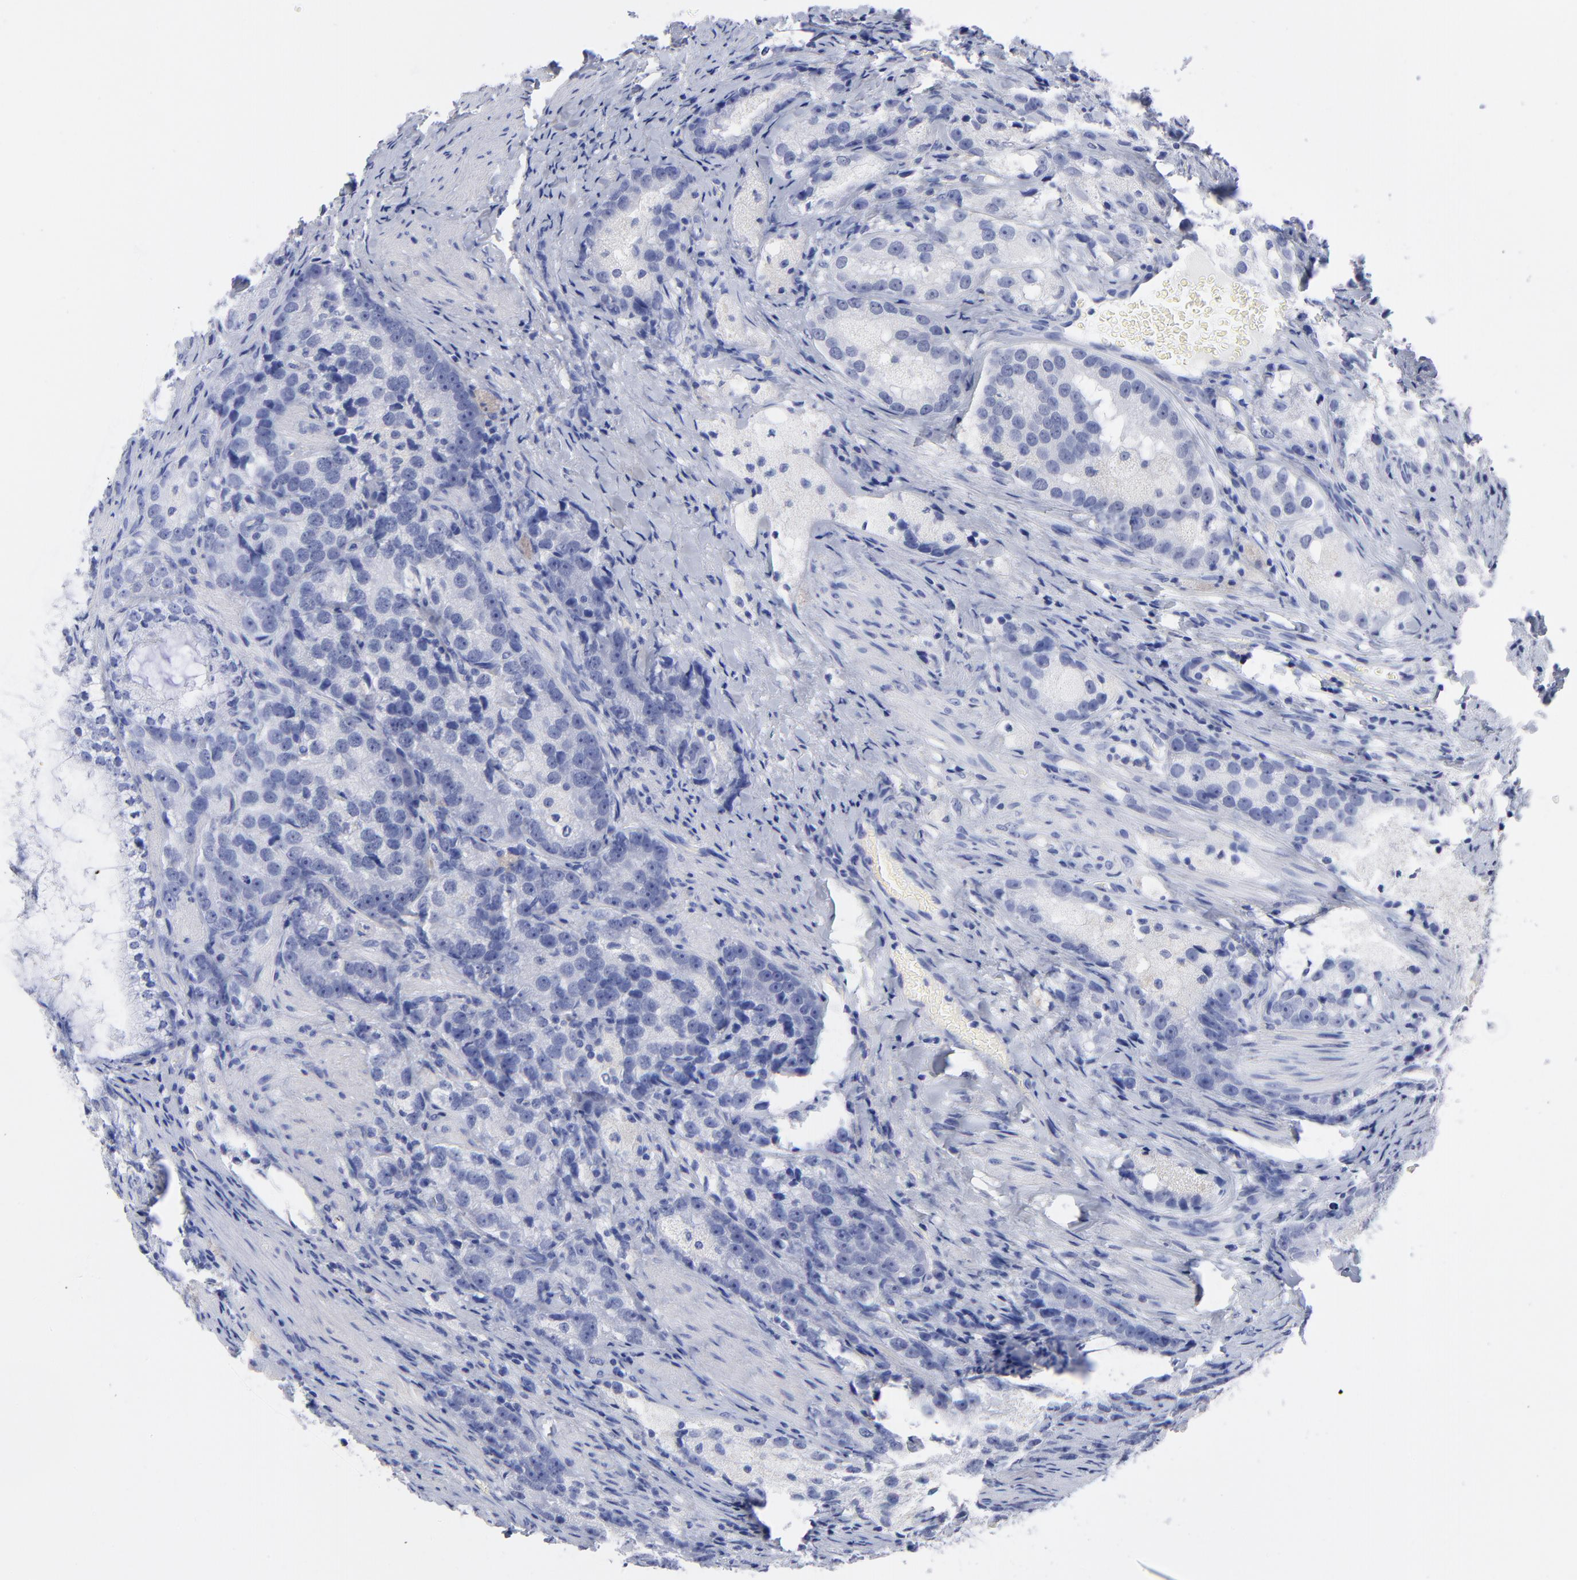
{"staining": {"intensity": "negative", "quantity": "none", "location": "none"}, "tissue": "prostate cancer", "cell_type": "Tumor cells", "image_type": "cancer", "snomed": [{"axis": "morphology", "description": "Adenocarcinoma, High grade"}, {"axis": "topography", "description": "Prostate"}], "caption": "DAB (3,3'-diaminobenzidine) immunohistochemical staining of prostate cancer (high-grade adenocarcinoma) displays no significant expression in tumor cells.", "gene": "ACY1", "patient": {"sex": "male", "age": 63}}